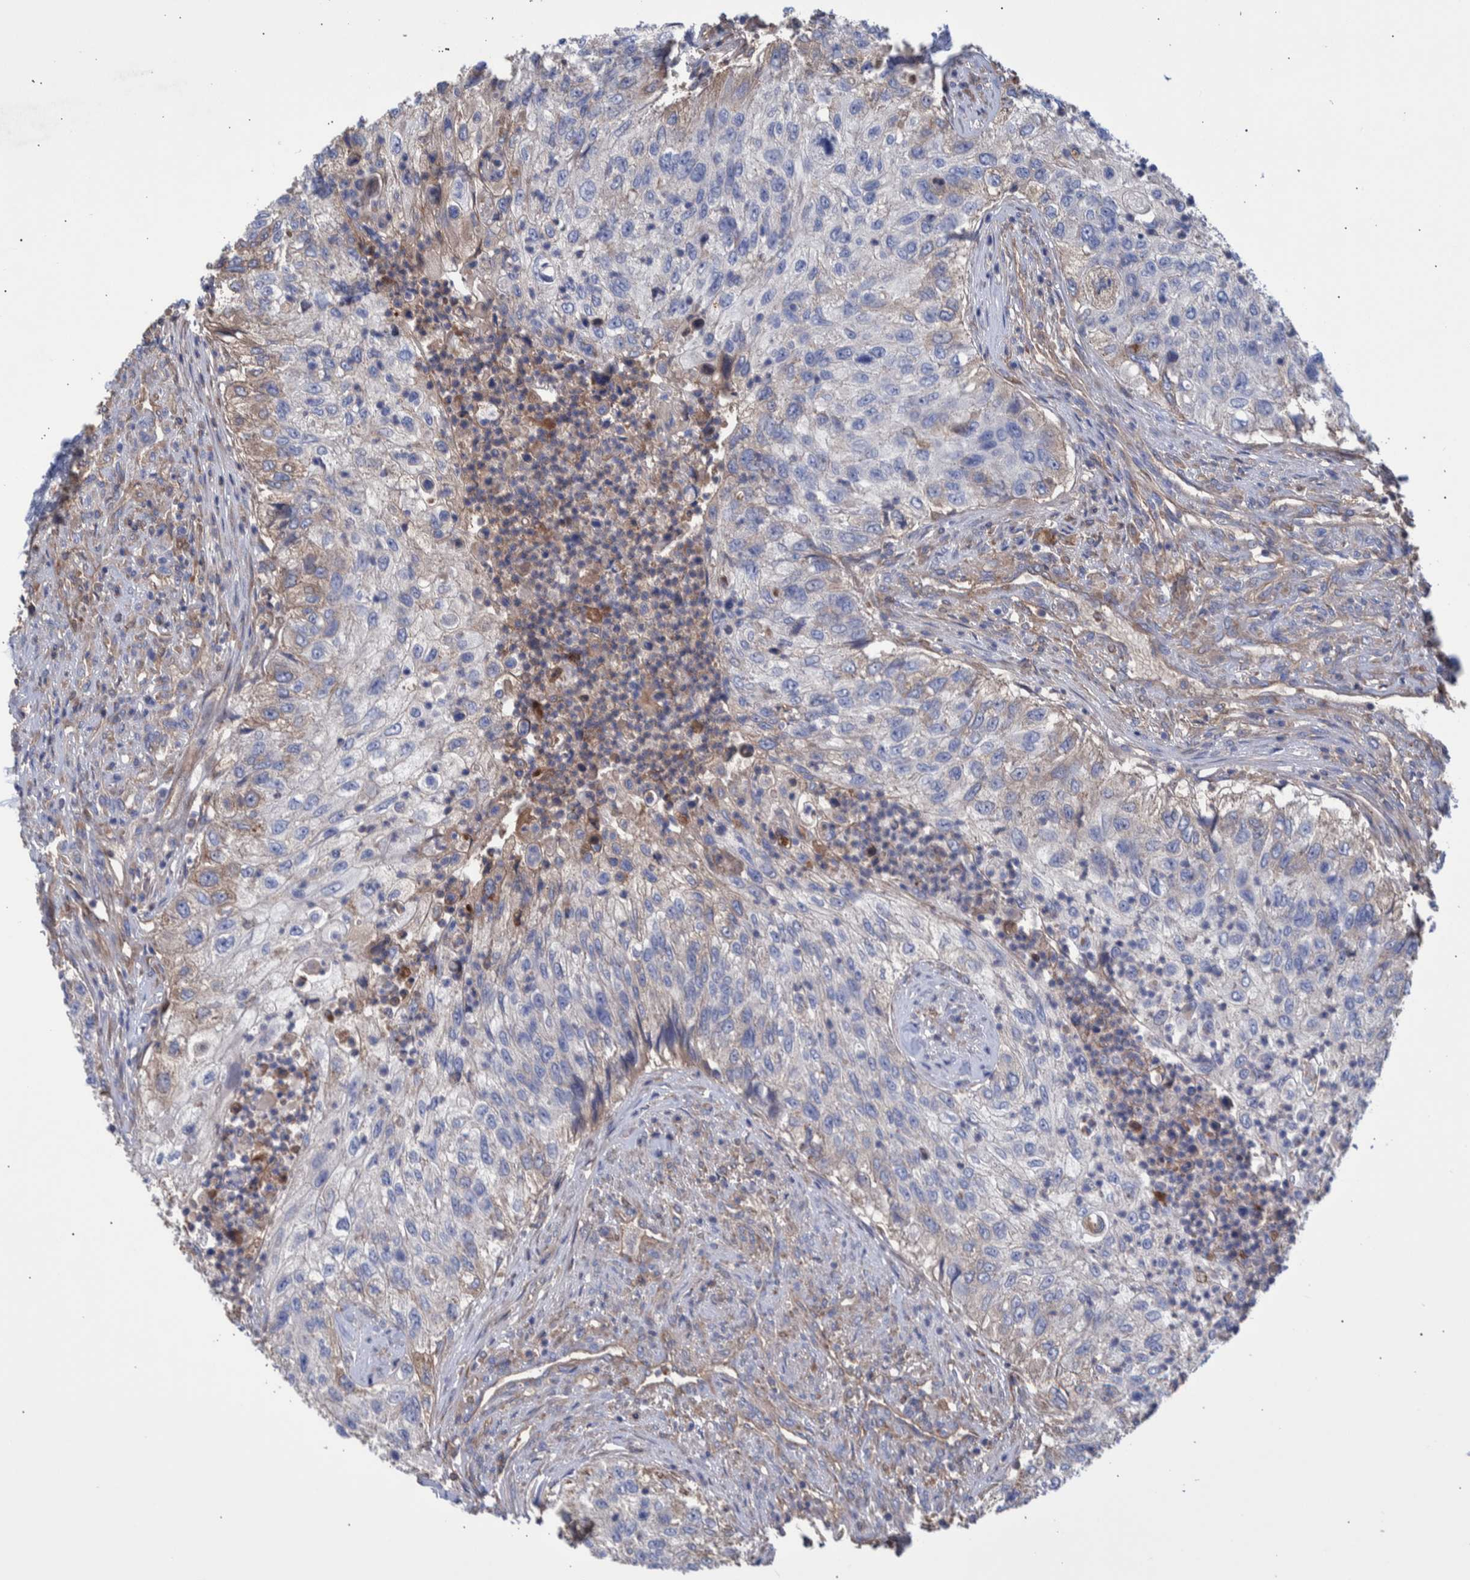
{"staining": {"intensity": "weak", "quantity": "<25%", "location": "cytoplasmic/membranous"}, "tissue": "urothelial cancer", "cell_type": "Tumor cells", "image_type": "cancer", "snomed": [{"axis": "morphology", "description": "Urothelial carcinoma, High grade"}, {"axis": "topography", "description": "Urinary bladder"}], "caption": "There is no significant staining in tumor cells of urothelial carcinoma (high-grade). Brightfield microscopy of immunohistochemistry stained with DAB (brown) and hematoxylin (blue), captured at high magnification.", "gene": "DLL4", "patient": {"sex": "female", "age": 60}}